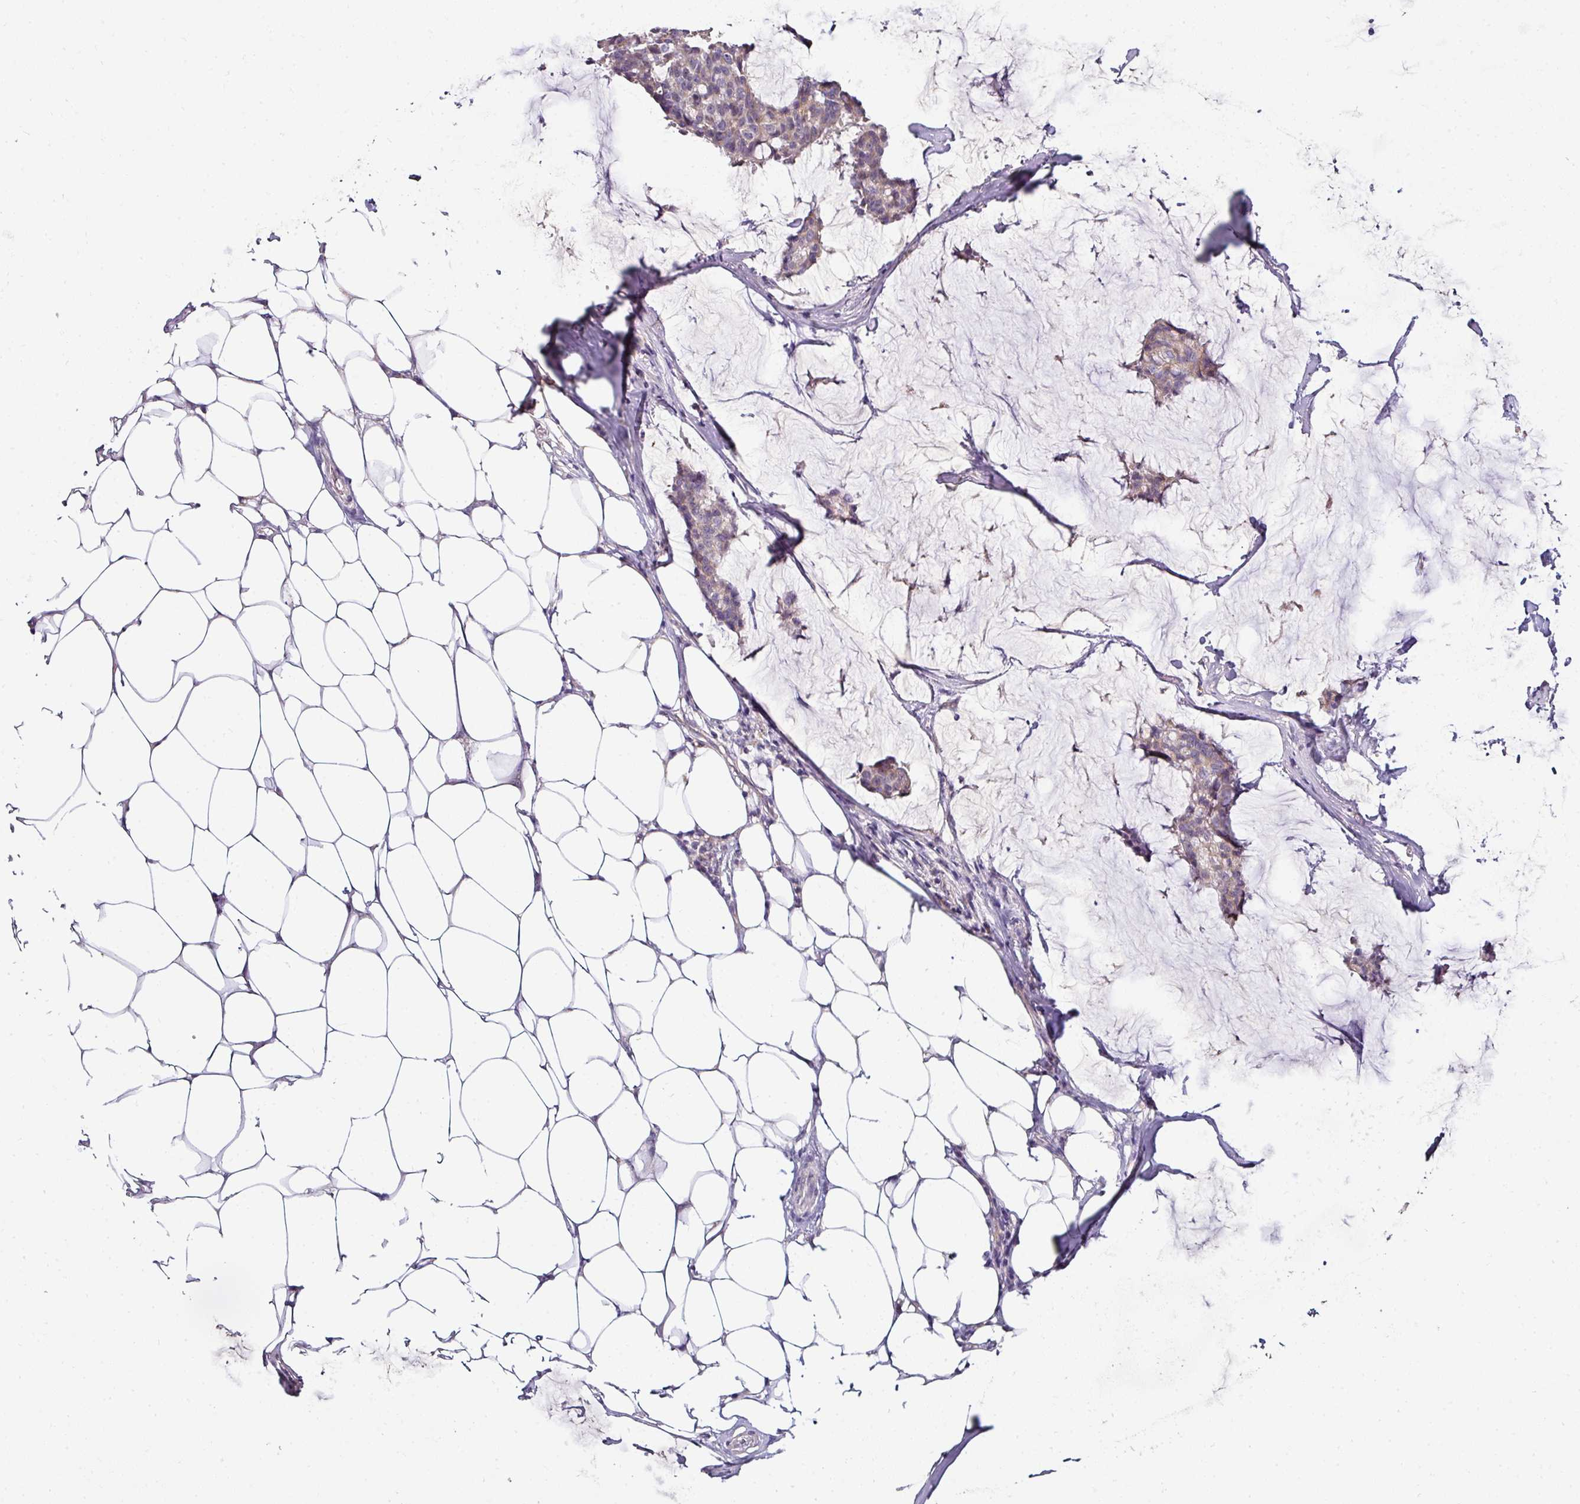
{"staining": {"intensity": "weak", "quantity": ">75%", "location": "cytoplasmic/membranous"}, "tissue": "breast cancer", "cell_type": "Tumor cells", "image_type": "cancer", "snomed": [{"axis": "morphology", "description": "Duct carcinoma"}, {"axis": "topography", "description": "Breast"}], "caption": "The immunohistochemical stain shows weak cytoplasmic/membranous staining in tumor cells of intraductal carcinoma (breast) tissue.", "gene": "NAPSA", "patient": {"sex": "female", "age": 93}}